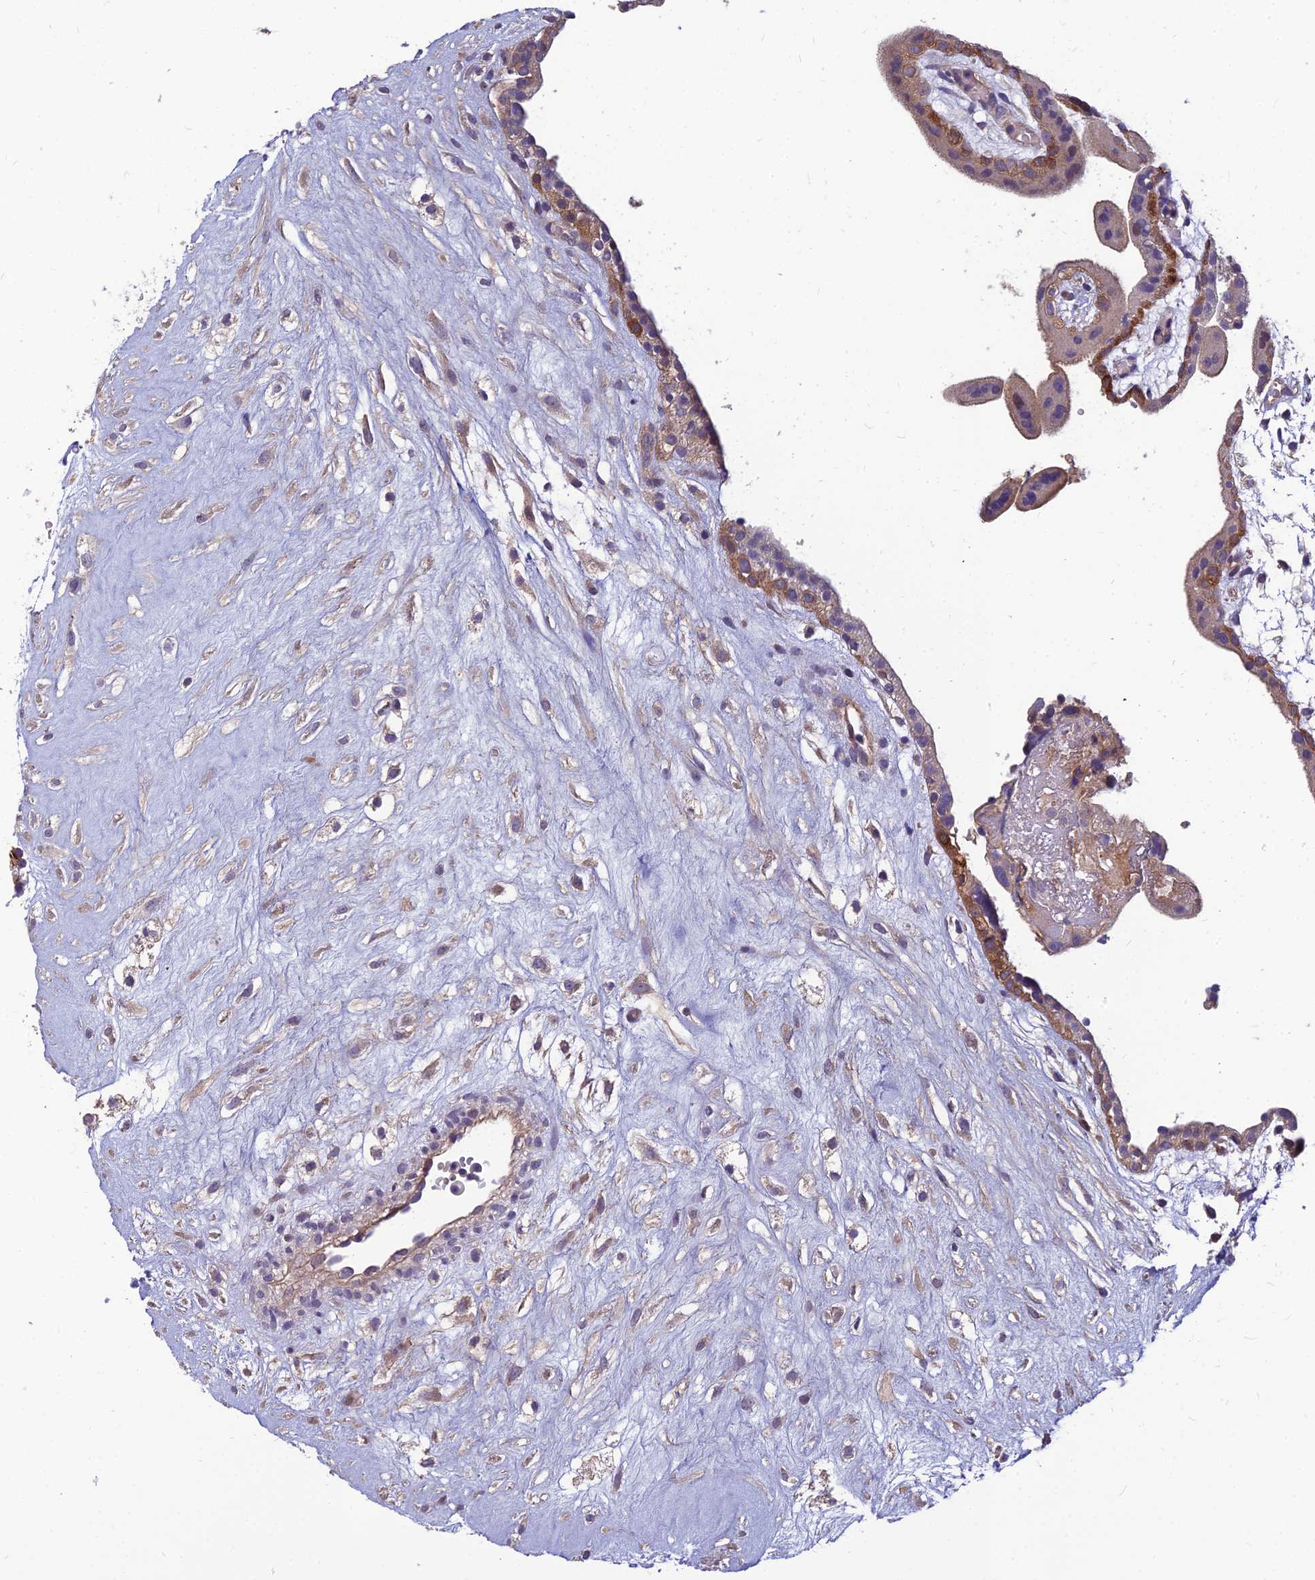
{"staining": {"intensity": "moderate", "quantity": ">75%", "location": "cytoplasmic/membranous"}, "tissue": "placenta", "cell_type": "Decidual cells", "image_type": "normal", "snomed": [{"axis": "morphology", "description": "Normal tissue, NOS"}, {"axis": "topography", "description": "Placenta"}], "caption": "Protein staining exhibits moderate cytoplasmic/membranous staining in about >75% of decidual cells in benign placenta.", "gene": "TSPAN15", "patient": {"sex": "female", "age": 18}}